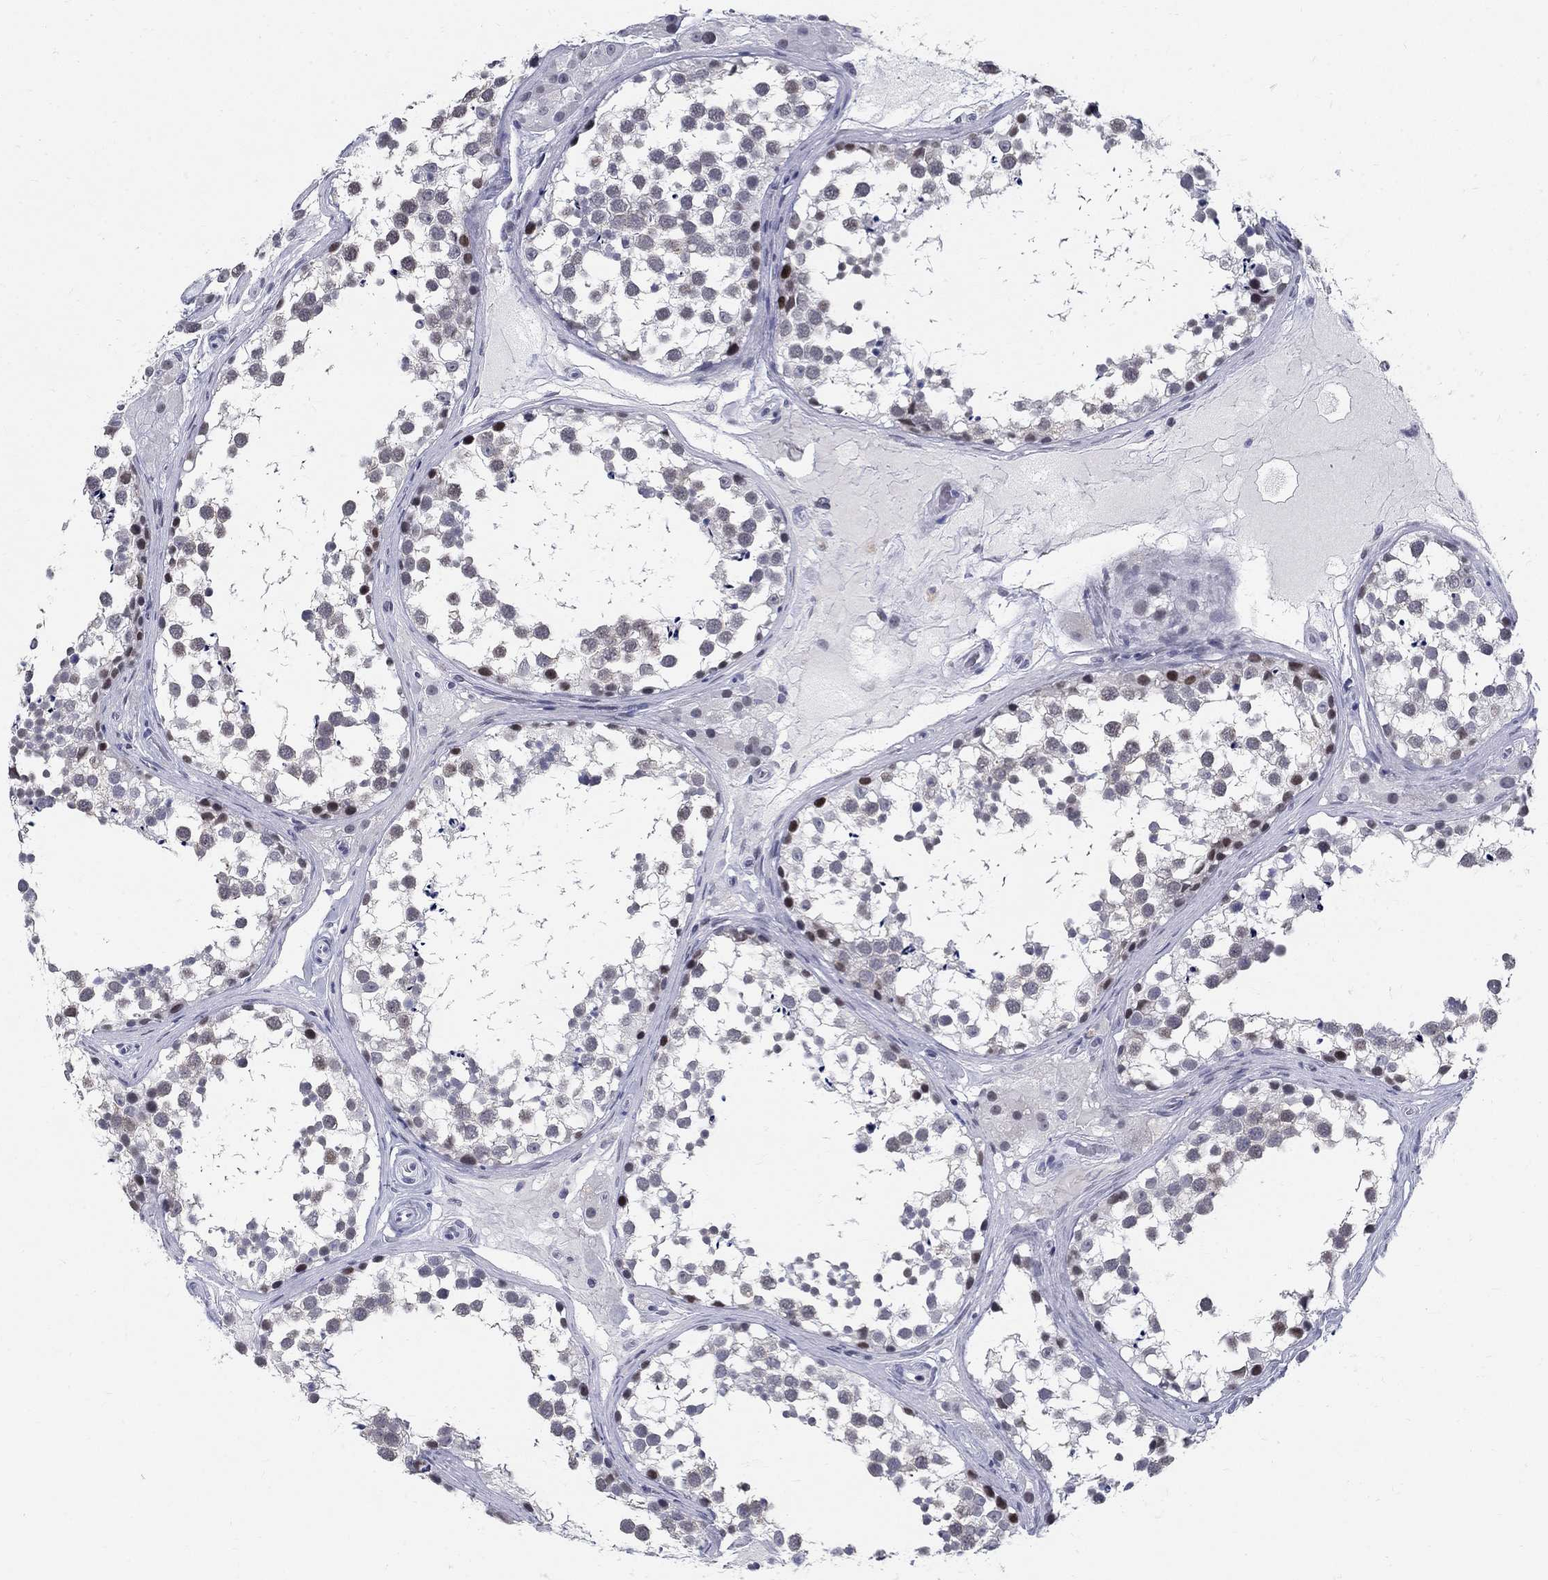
{"staining": {"intensity": "moderate", "quantity": "<25%", "location": "nuclear"}, "tissue": "testis", "cell_type": "Cells in seminiferous ducts", "image_type": "normal", "snomed": [{"axis": "morphology", "description": "Normal tissue, NOS"}, {"axis": "morphology", "description": "Seminoma, NOS"}, {"axis": "topography", "description": "Testis"}], "caption": "The photomicrograph reveals a brown stain indicating the presence of a protein in the nuclear of cells in seminiferous ducts in testis.", "gene": "BHLHE22", "patient": {"sex": "male", "age": 65}}